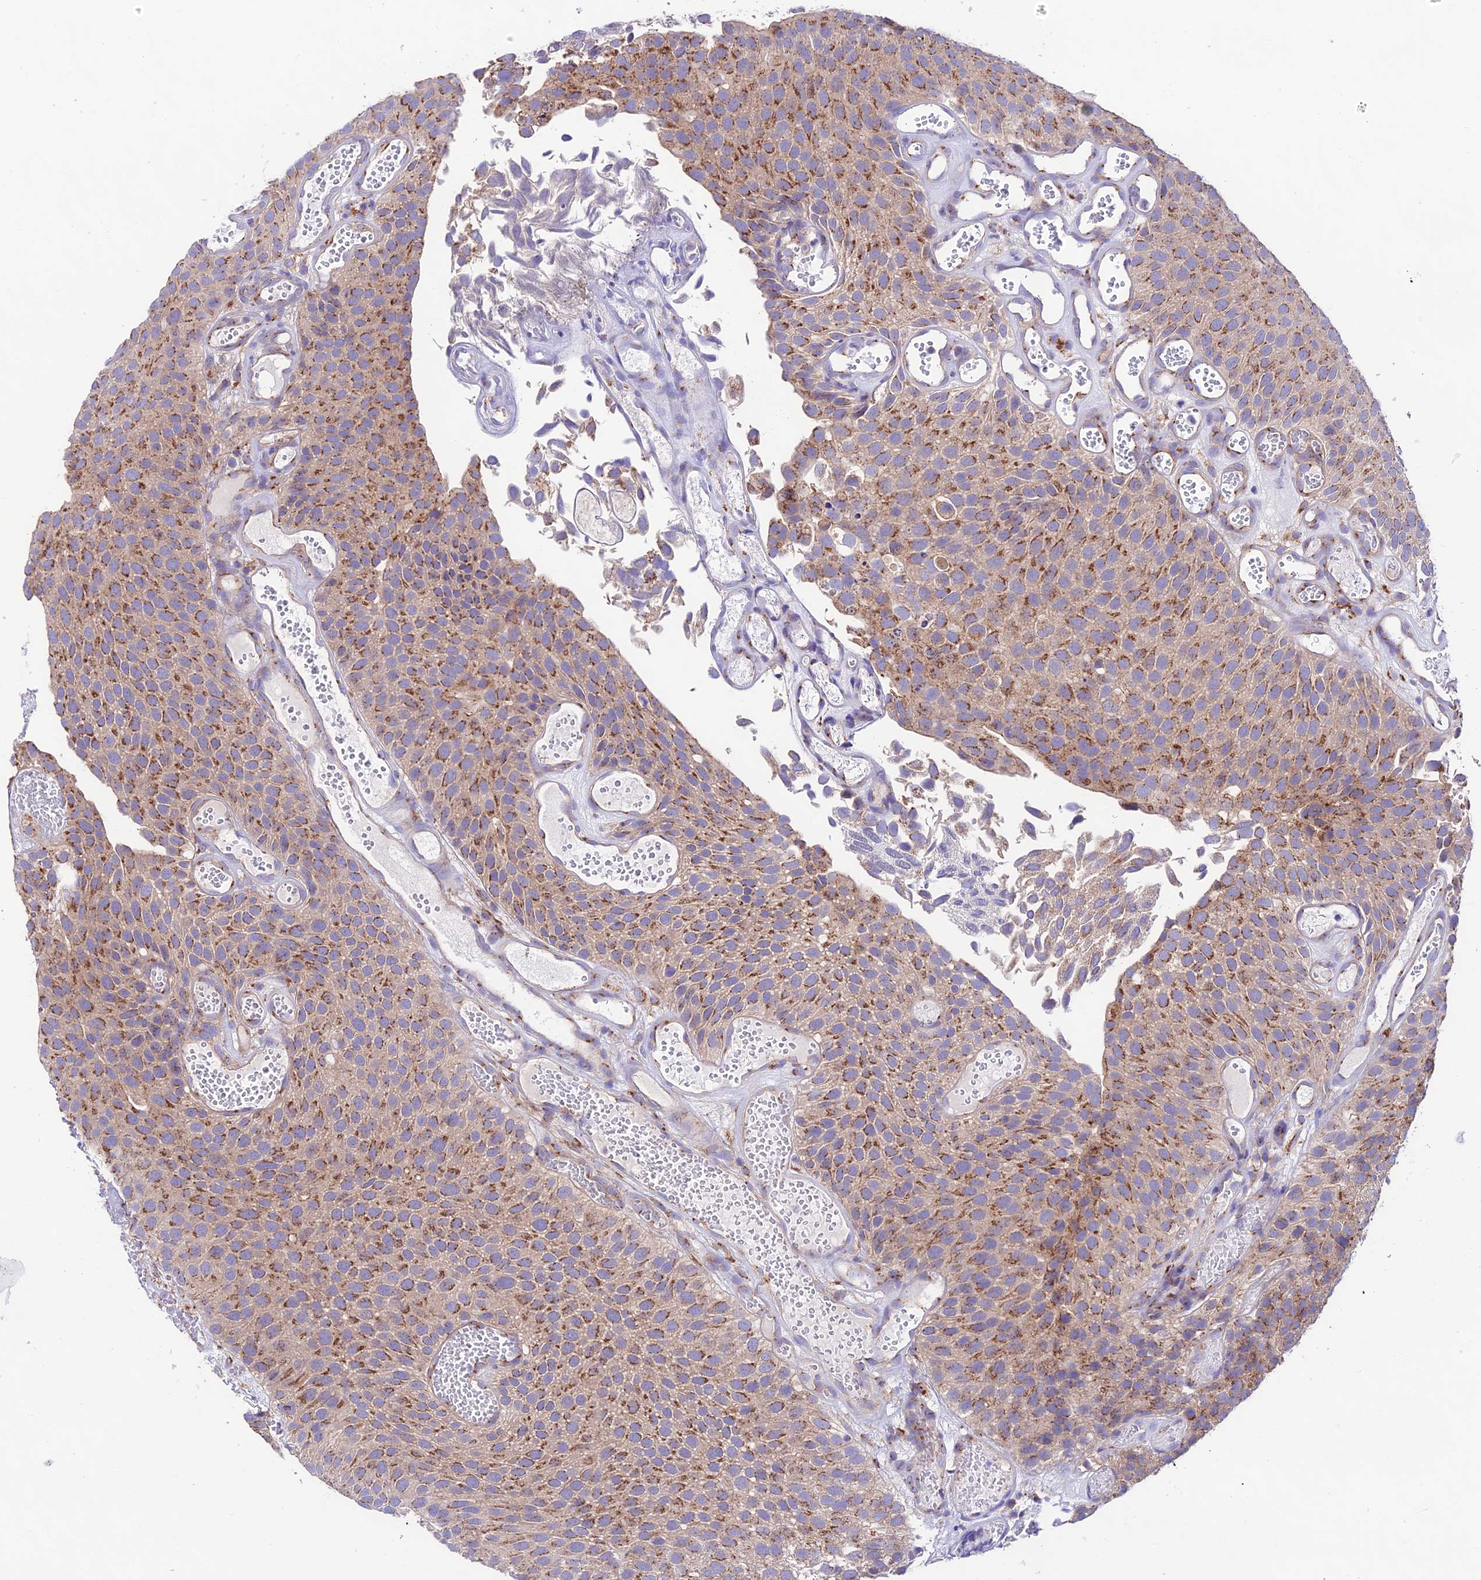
{"staining": {"intensity": "strong", "quantity": "25%-75%", "location": "cytoplasmic/membranous"}, "tissue": "urothelial cancer", "cell_type": "Tumor cells", "image_type": "cancer", "snomed": [{"axis": "morphology", "description": "Urothelial carcinoma, Low grade"}, {"axis": "topography", "description": "Urinary bladder"}], "caption": "A high amount of strong cytoplasmic/membranous positivity is present in approximately 25%-75% of tumor cells in urothelial cancer tissue. The staining is performed using DAB brown chromogen to label protein expression. The nuclei are counter-stained blue using hematoxylin.", "gene": "LACTB2", "patient": {"sex": "male", "age": 89}}